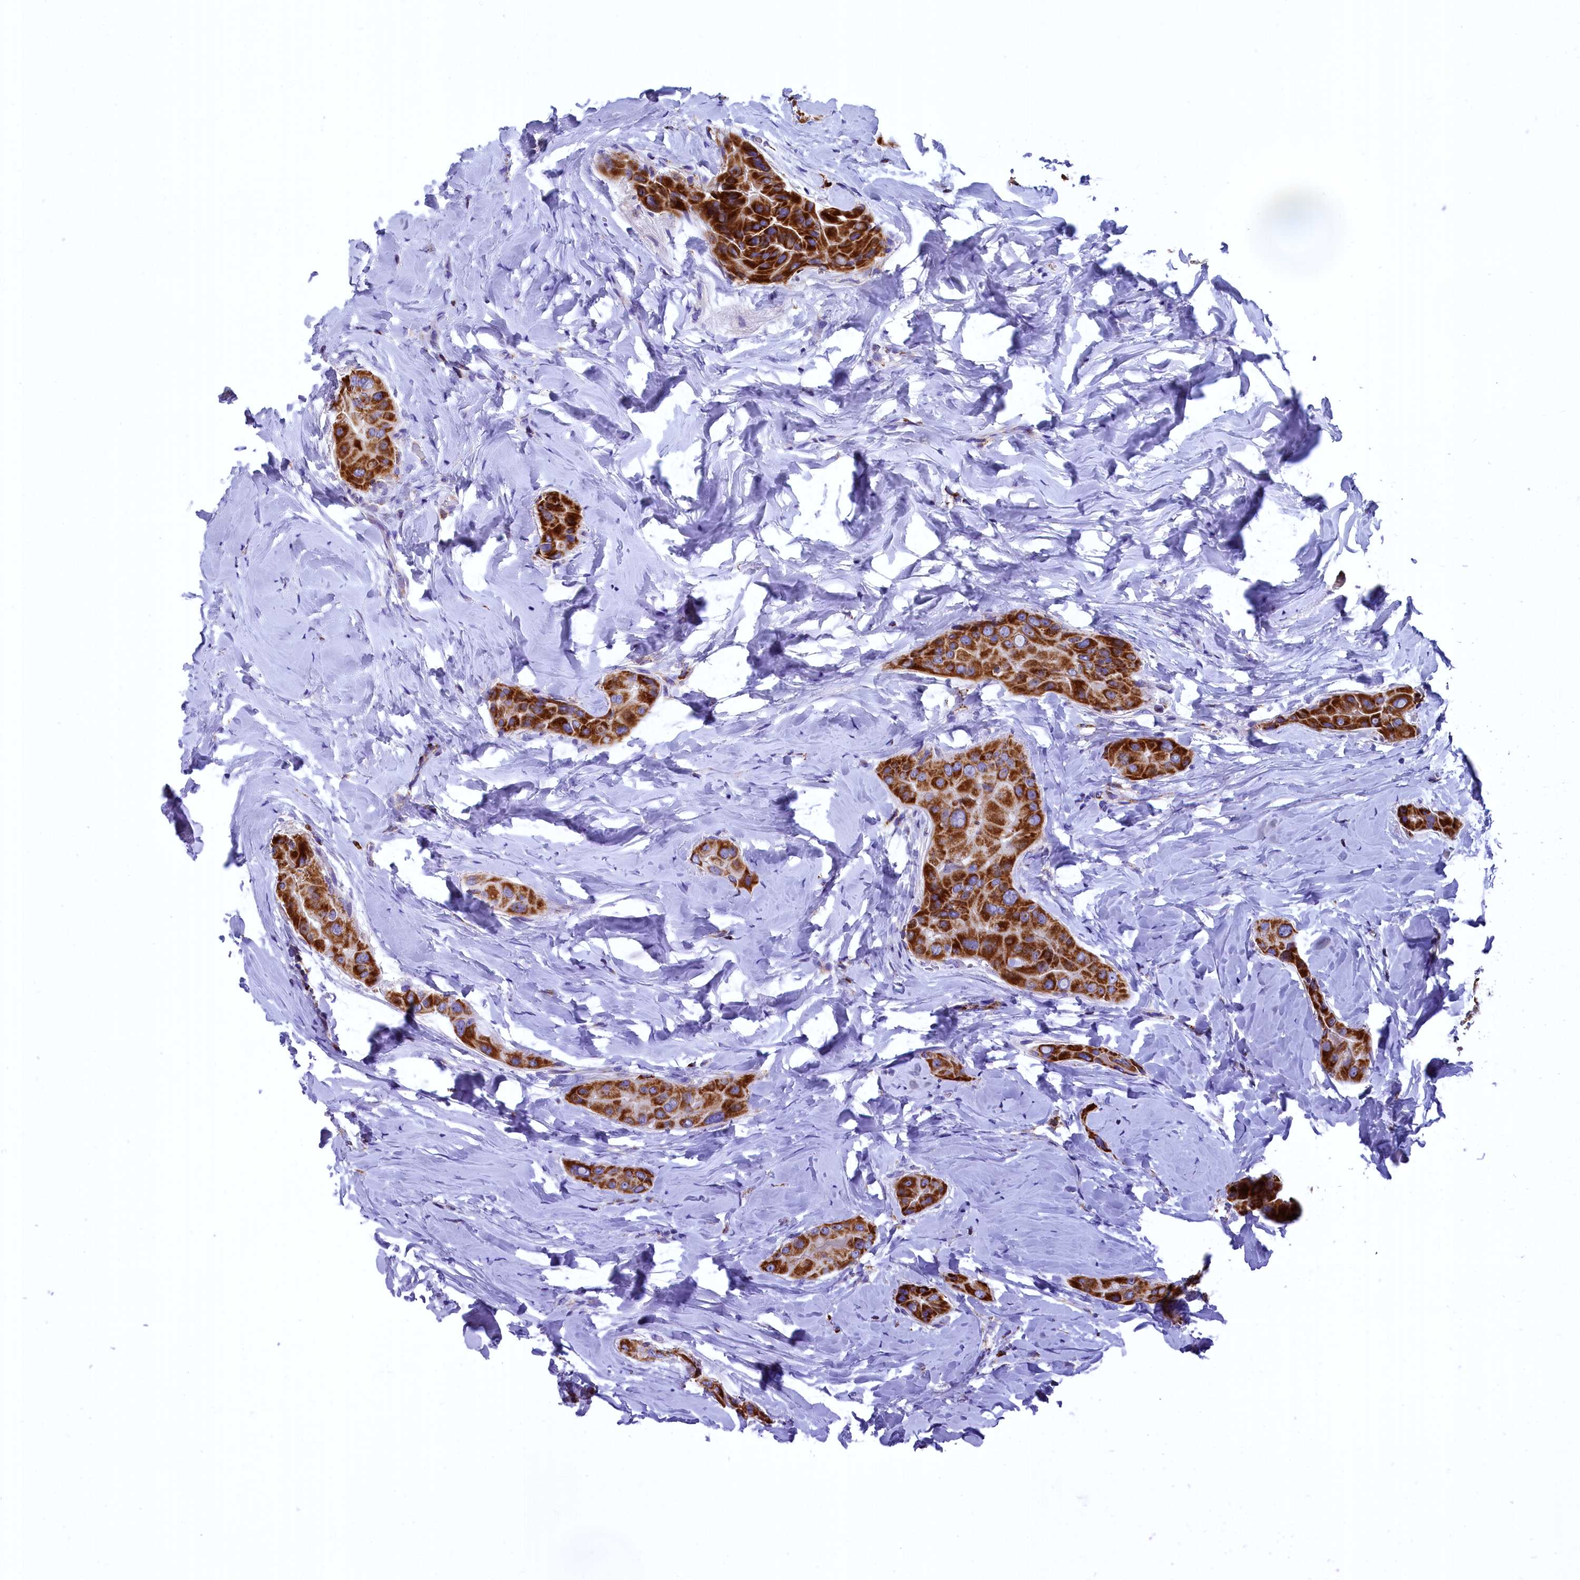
{"staining": {"intensity": "strong", "quantity": ">75%", "location": "cytoplasmic/membranous"}, "tissue": "thyroid cancer", "cell_type": "Tumor cells", "image_type": "cancer", "snomed": [{"axis": "morphology", "description": "Papillary adenocarcinoma, NOS"}, {"axis": "topography", "description": "Thyroid gland"}], "caption": "A micrograph showing strong cytoplasmic/membranous positivity in about >75% of tumor cells in thyroid cancer, as visualized by brown immunohistochemical staining.", "gene": "COX17", "patient": {"sex": "male", "age": 33}}